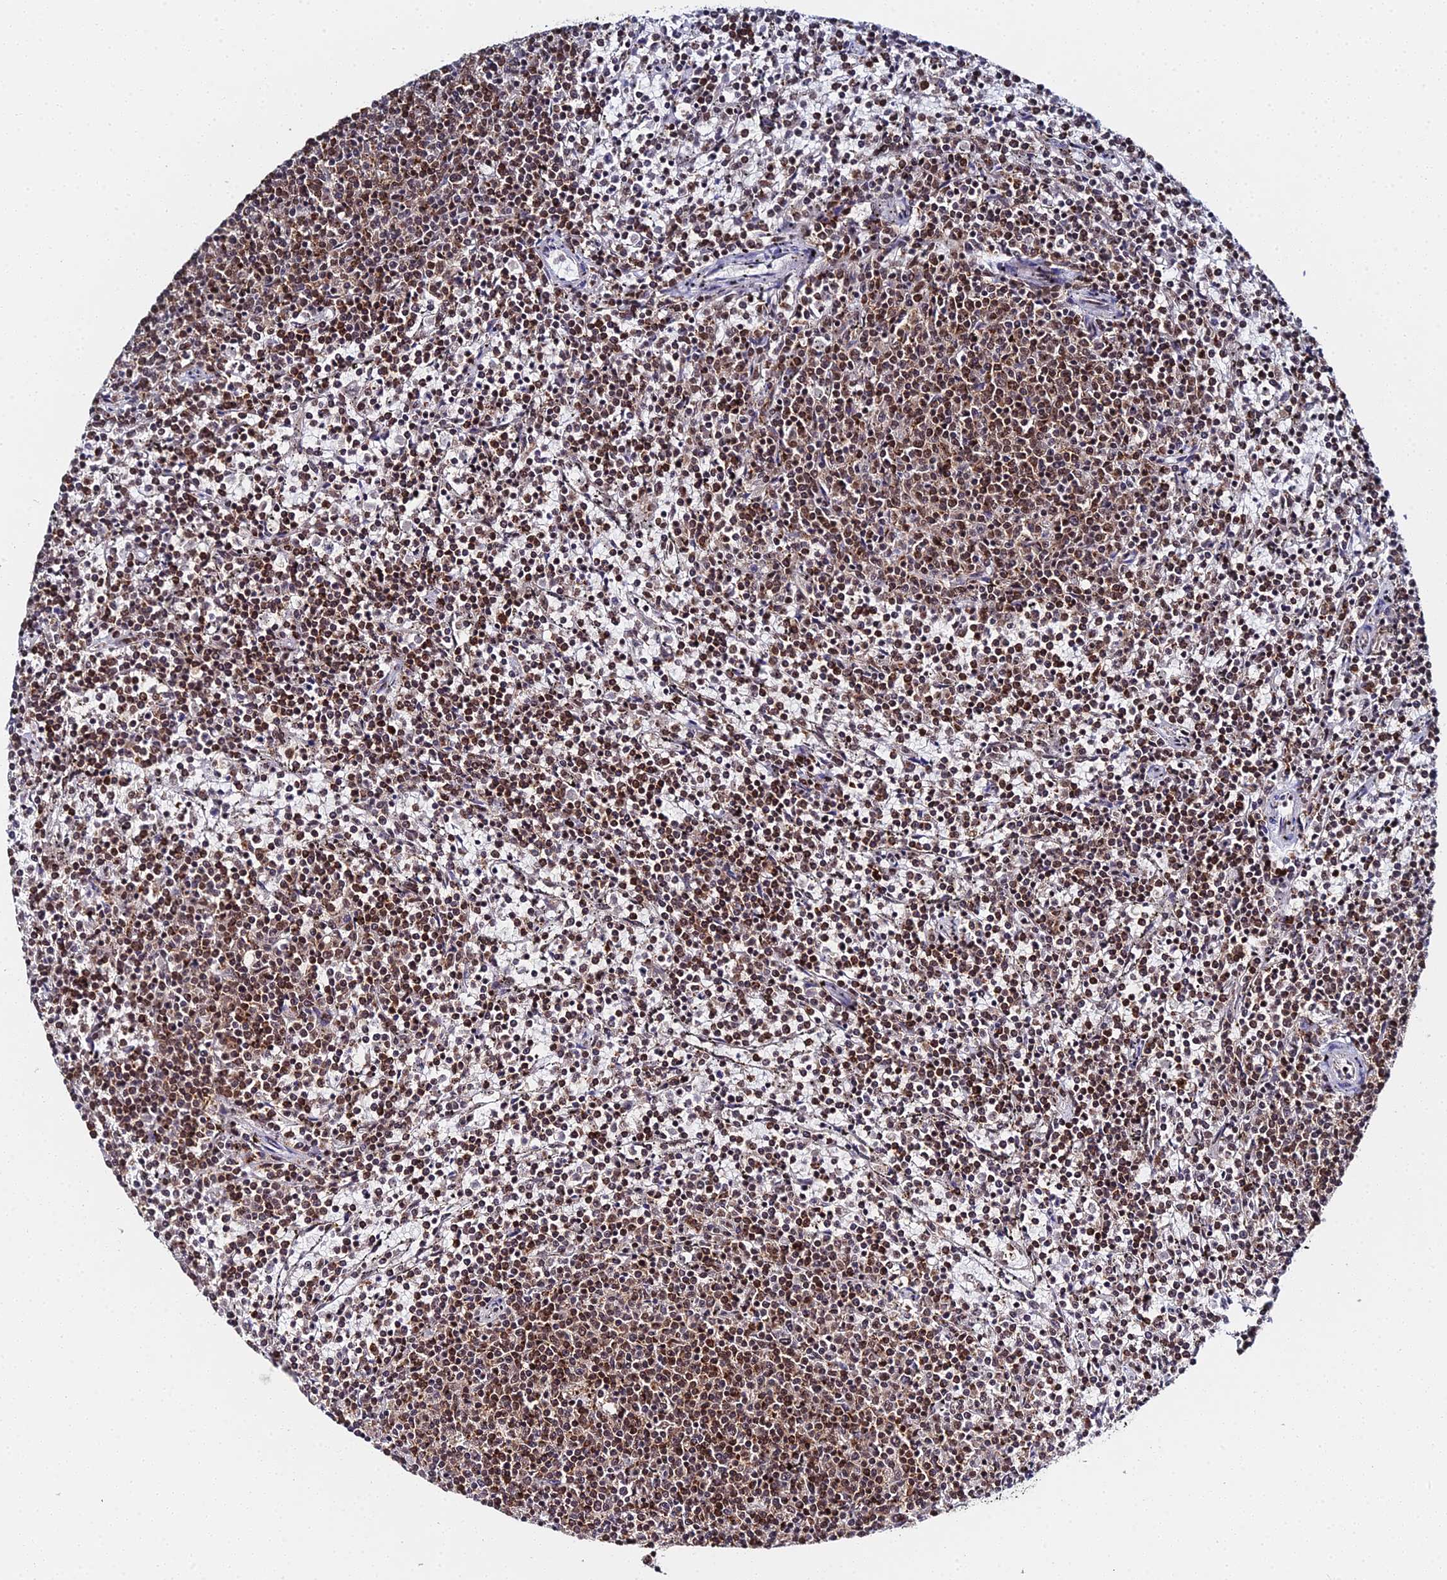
{"staining": {"intensity": "strong", "quantity": ">75%", "location": "nuclear"}, "tissue": "lymphoma", "cell_type": "Tumor cells", "image_type": "cancer", "snomed": [{"axis": "morphology", "description": "Malignant lymphoma, non-Hodgkin's type, Low grade"}, {"axis": "topography", "description": "Spleen"}], "caption": "IHC photomicrograph of neoplastic tissue: malignant lymphoma, non-Hodgkin's type (low-grade) stained using immunohistochemistry exhibits high levels of strong protein expression localized specifically in the nuclear of tumor cells, appearing as a nuclear brown color.", "gene": "MAGOHB", "patient": {"sex": "female", "age": 50}}